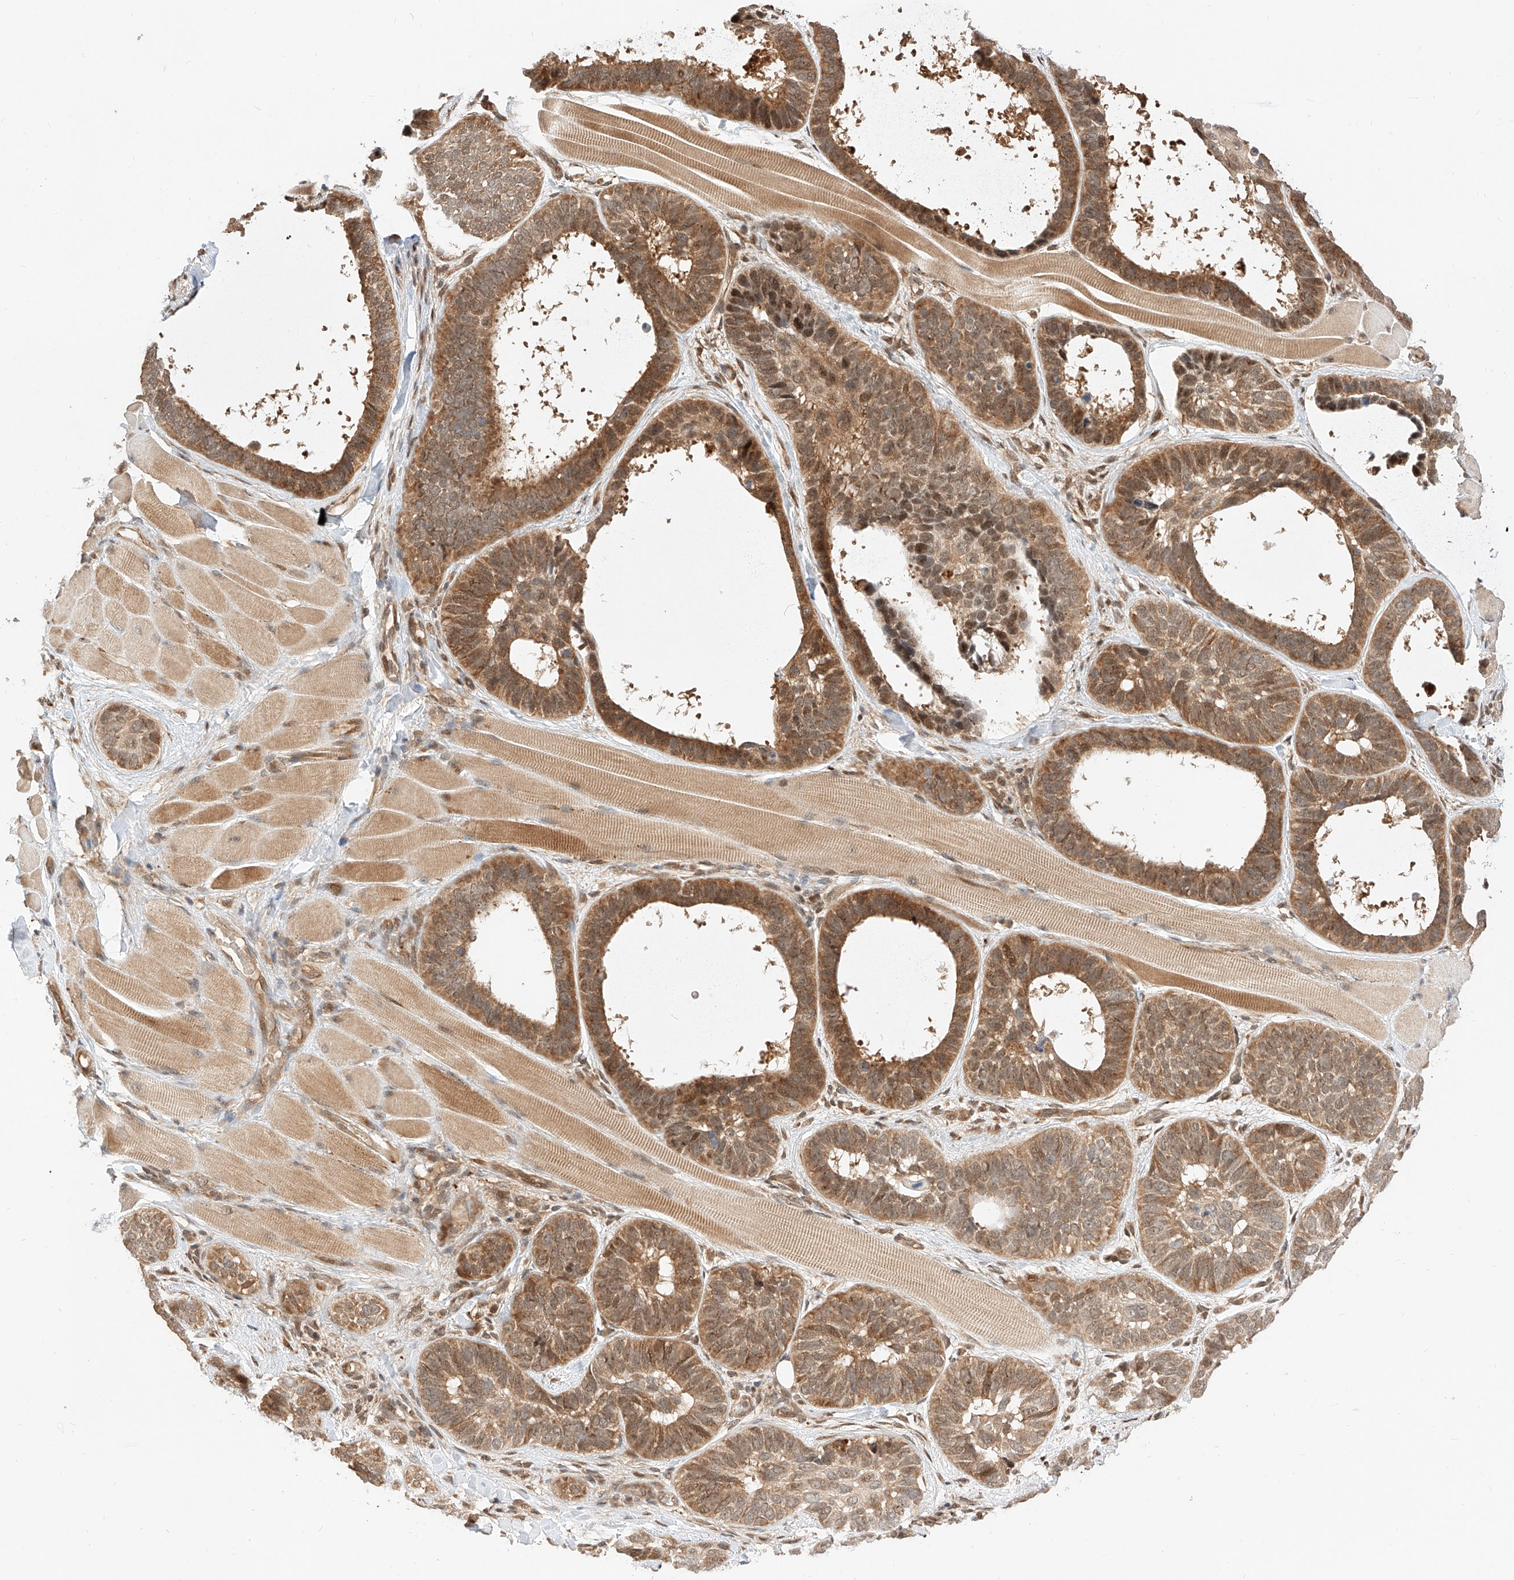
{"staining": {"intensity": "moderate", "quantity": ">75%", "location": "cytoplasmic/membranous,nuclear"}, "tissue": "skin cancer", "cell_type": "Tumor cells", "image_type": "cancer", "snomed": [{"axis": "morphology", "description": "Basal cell carcinoma"}, {"axis": "topography", "description": "Skin"}], "caption": "Immunohistochemical staining of skin cancer displays medium levels of moderate cytoplasmic/membranous and nuclear staining in approximately >75% of tumor cells.", "gene": "EIF4H", "patient": {"sex": "male", "age": 62}}